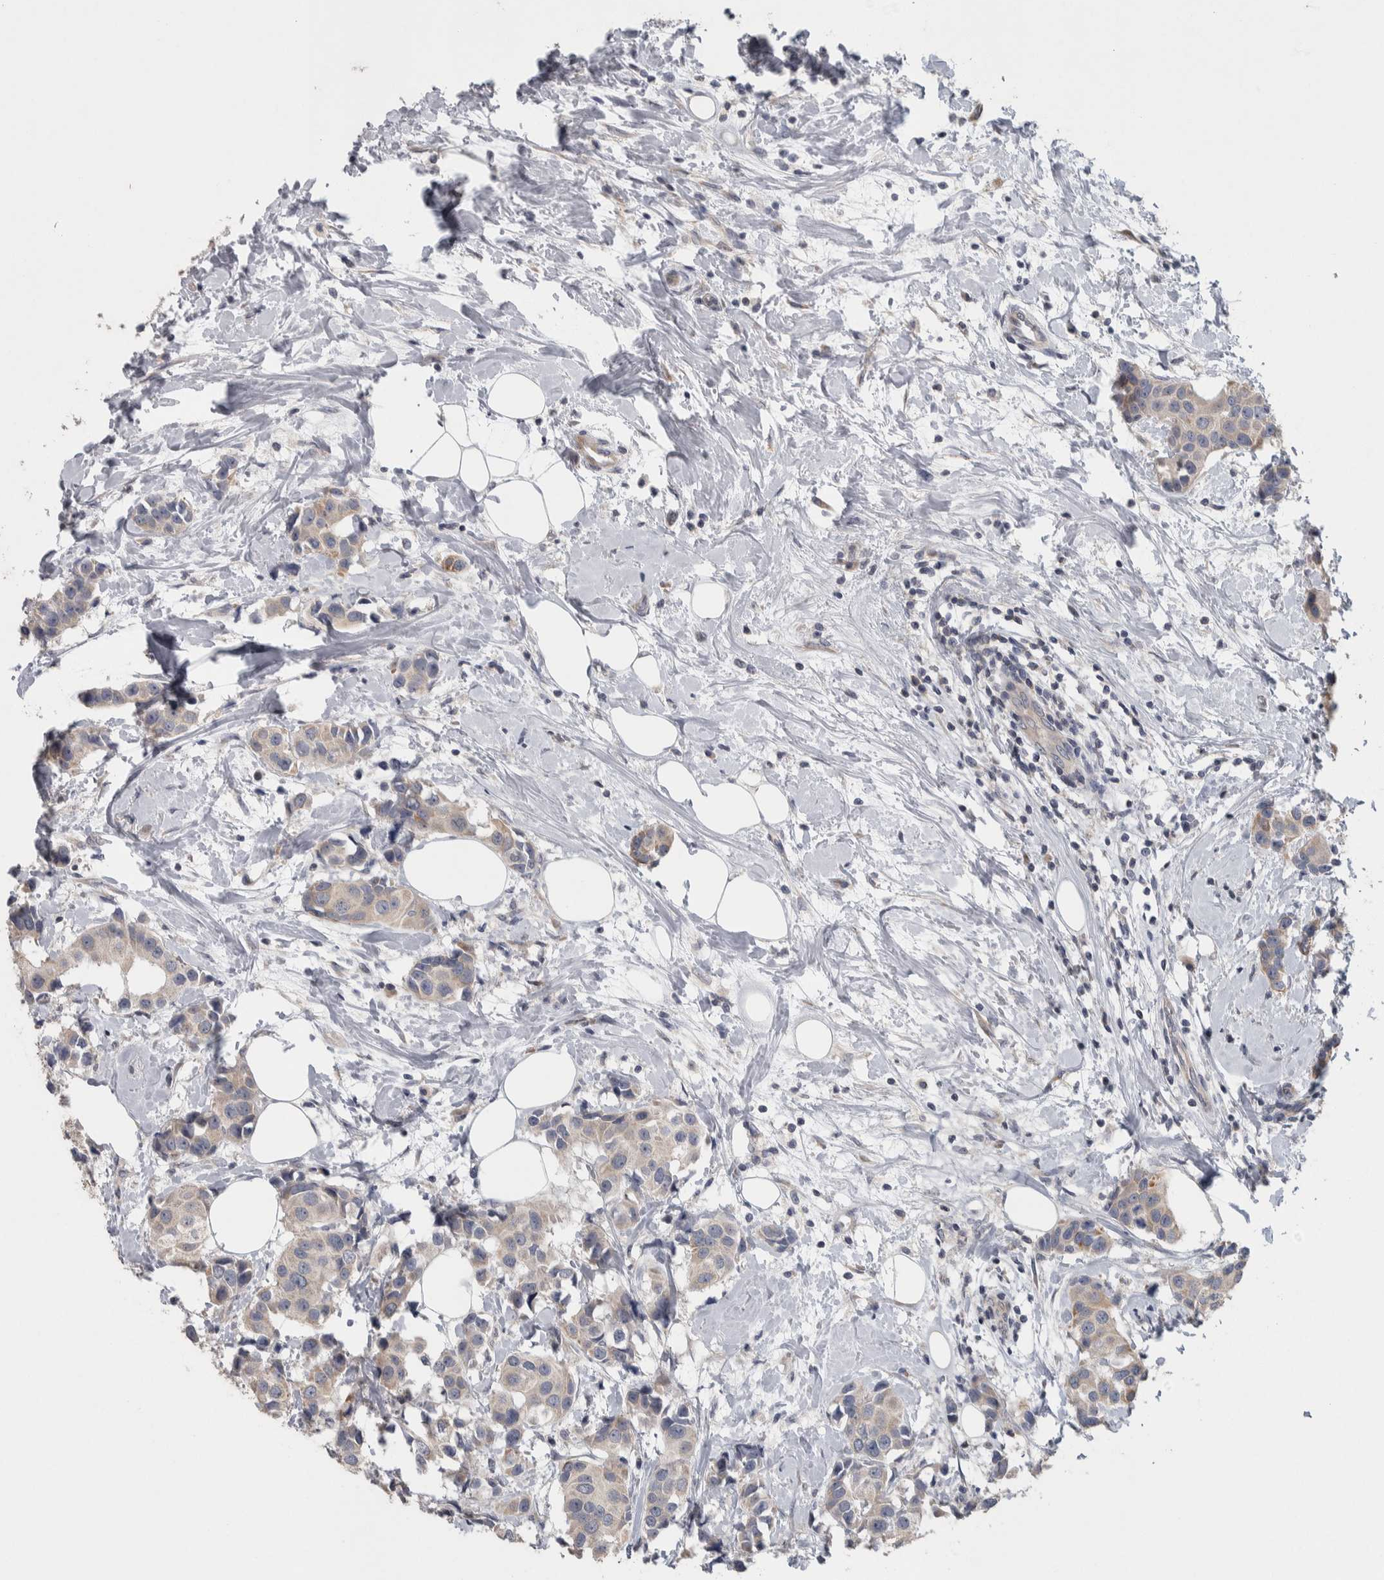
{"staining": {"intensity": "weak", "quantity": "25%-75%", "location": "cytoplasmic/membranous"}, "tissue": "breast cancer", "cell_type": "Tumor cells", "image_type": "cancer", "snomed": [{"axis": "morphology", "description": "Normal tissue, NOS"}, {"axis": "morphology", "description": "Duct carcinoma"}, {"axis": "topography", "description": "Breast"}], "caption": "Protein staining reveals weak cytoplasmic/membranous staining in about 25%-75% of tumor cells in breast cancer (invasive ductal carcinoma). Using DAB (3,3'-diaminobenzidine) (brown) and hematoxylin (blue) stains, captured at high magnification using brightfield microscopy.", "gene": "SRP68", "patient": {"sex": "female", "age": 39}}